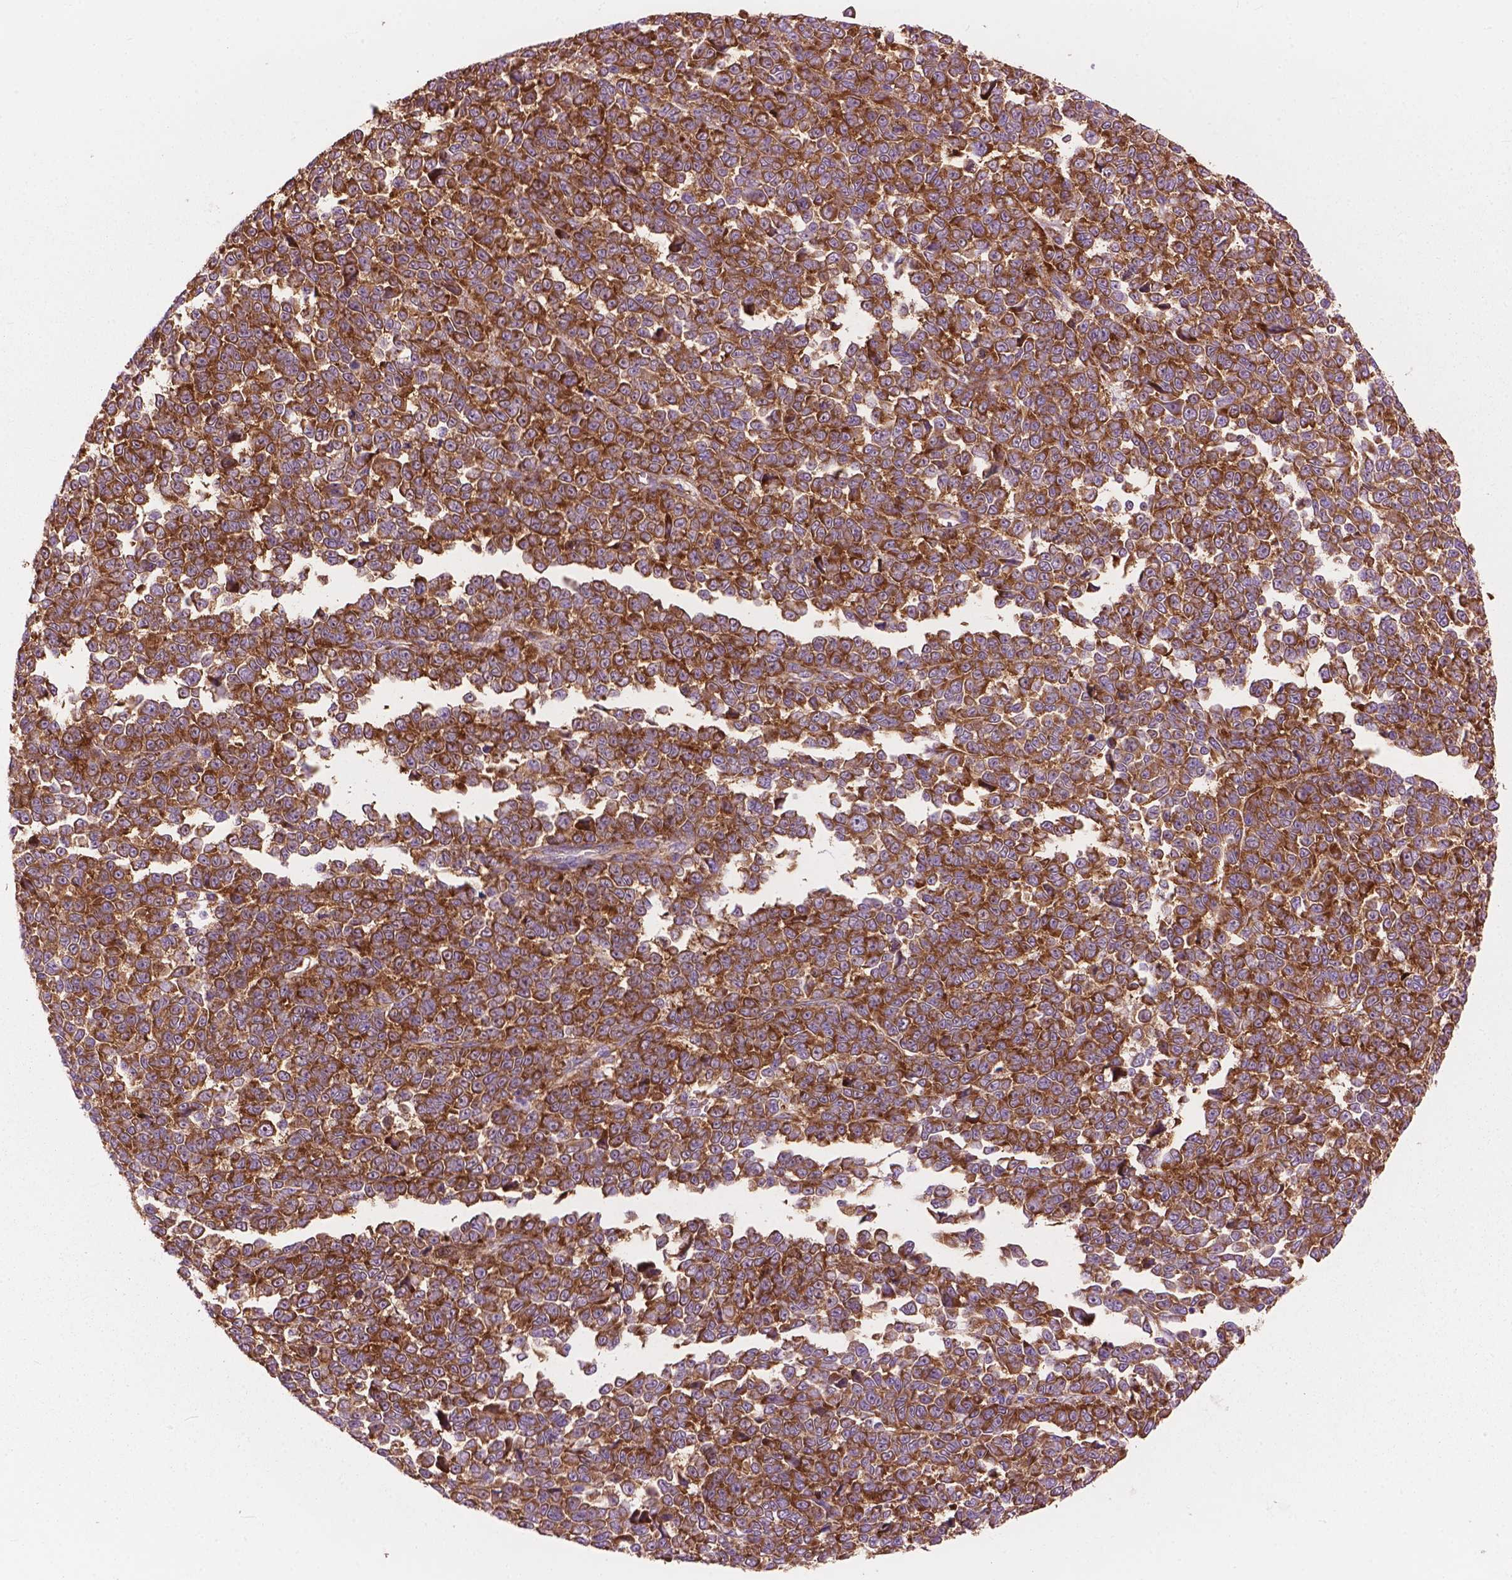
{"staining": {"intensity": "moderate", "quantity": ">75%", "location": "cytoplasmic/membranous"}, "tissue": "melanoma", "cell_type": "Tumor cells", "image_type": "cancer", "snomed": [{"axis": "morphology", "description": "Malignant melanoma, NOS"}, {"axis": "topography", "description": "Skin"}], "caption": "A brown stain highlights moderate cytoplasmic/membranous staining of a protein in melanoma tumor cells.", "gene": "RPL37A", "patient": {"sex": "female", "age": 95}}